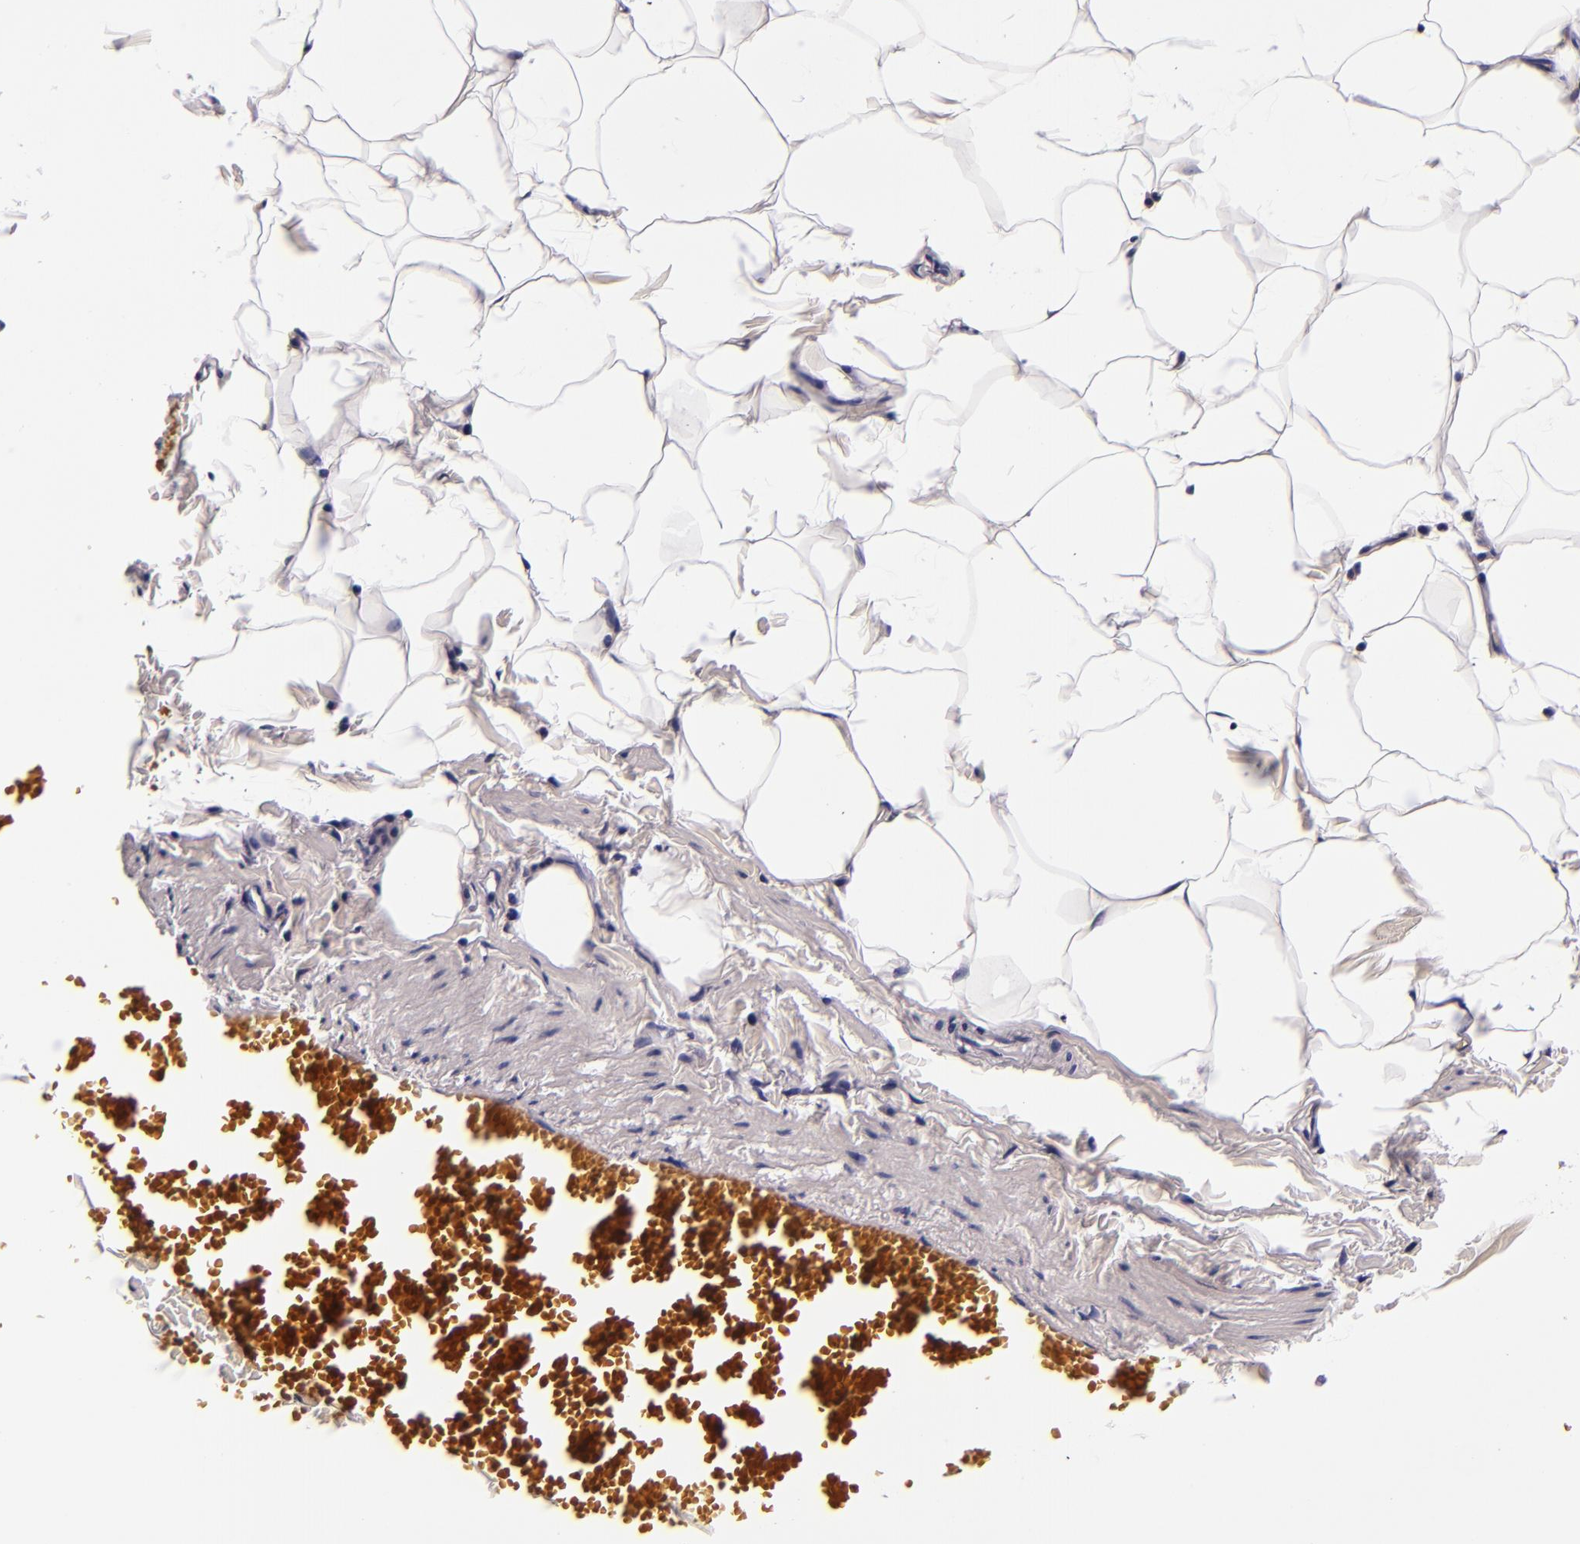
{"staining": {"intensity": "weak", "quantity": "25%-75%", "location": "cytoplasmic/membranous"}, "tissue": "adipose tissue", "cell_type": "Adipocytes", "image_type": "normal", "snomed": [{"axis": "morphology", "description": "Normal tissue, NOS"}, {"axis": "topography", "description": "Vascular tissue"}], "caption": "An IHC histopathology image of benign tissue is shown. Protein staining in brown labels weak cytoplasmic/membranous positivity in adipose tissue within adipocytes. Using DAB (3,3'-diaminobenzidine) (brown) and hematoxylin (blue) stains, captured at high magnification using brightfield microscopy.", "gene": "FBN1", "patient": {"sex": "male", "age": 41}}